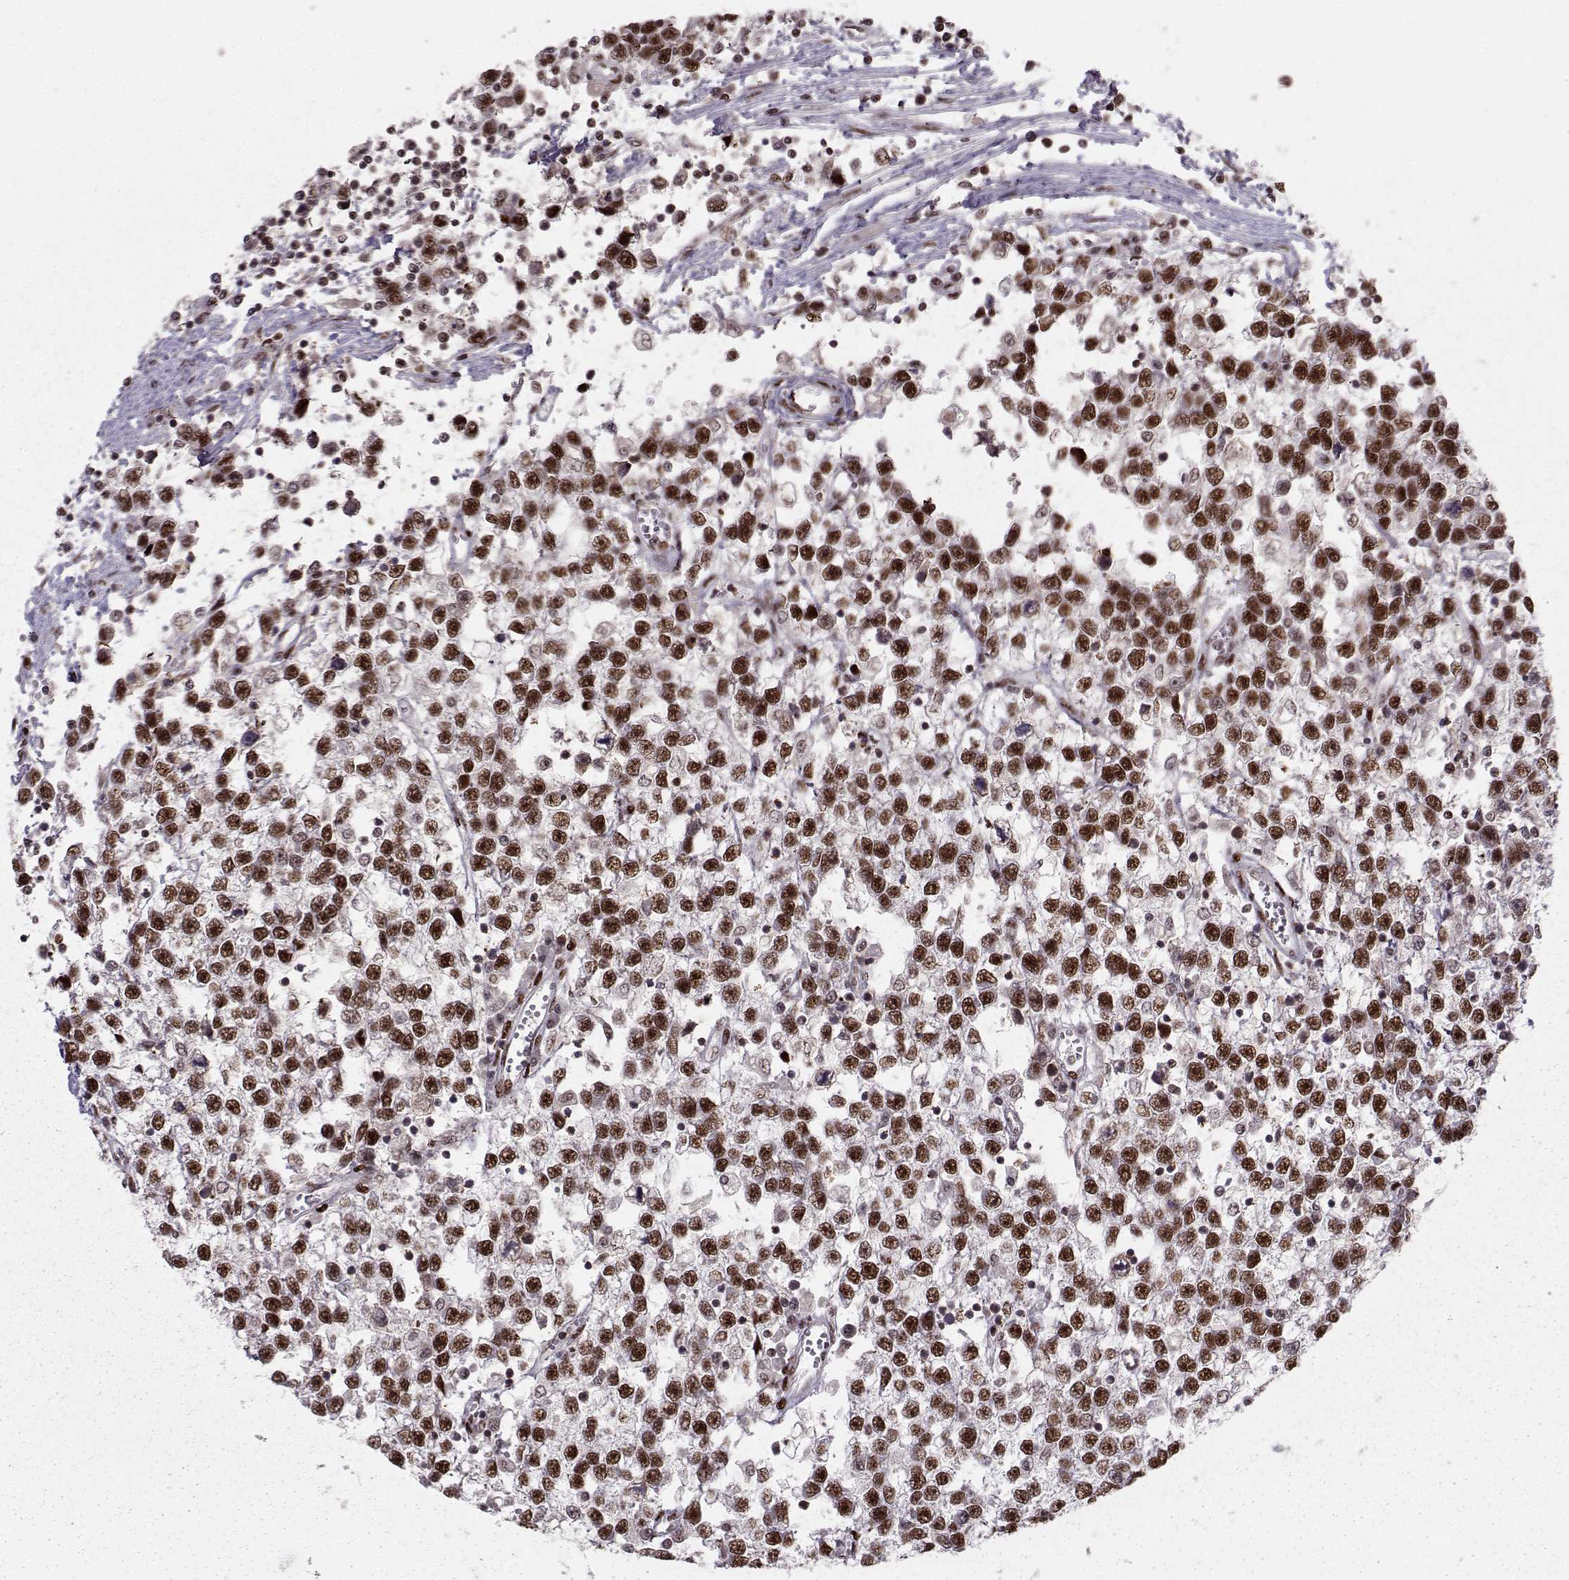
{"staining": {"intensity": "strong", "quantity": ">75%", "location": "nuclear"}, "tissue": "testis cancer", "cell_type": "Tumor cells", "image_type": "cancer", "snomed": [{"axis": "morphology", "description": "Seminoma, NOS"}, {"axis": "topography", "description": "Testis"}], "caption": "Testis cancer stained for a protein (brown) displays strong nuclear positive staining in approximately >75% of tumor cells.", "gene": "SNAPC2", "patient": {"sex": "male", "age": 34}}